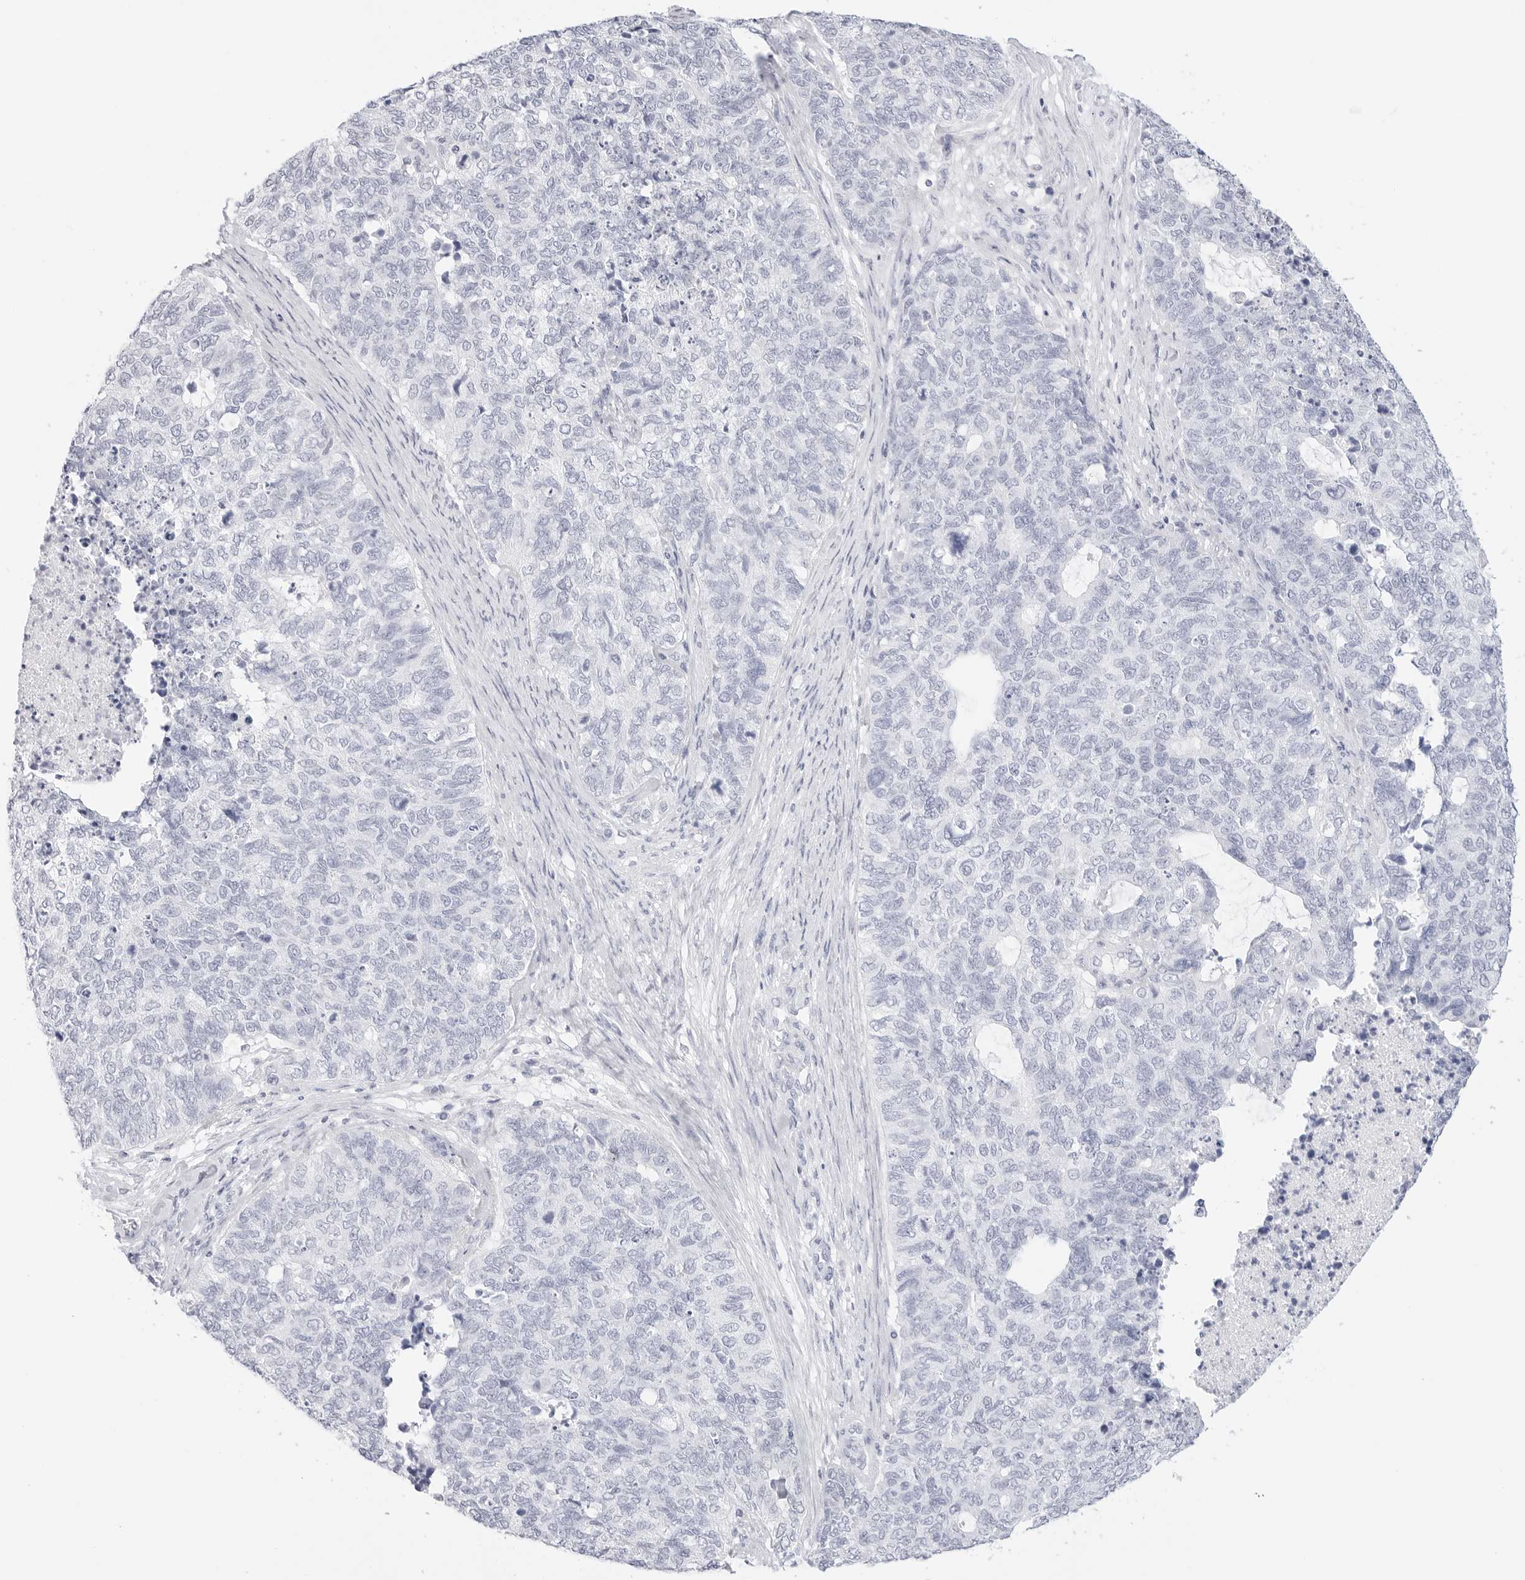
{"staining": {"intensity": "negative", "quantity": "none", "location": "none"}, "tissue": "cervical cancer", "cell_type": "Tumor cells", "image_type": "cancer", "snomed": [{"axis": "morphology", "description": "Squamous cell carcinoma, NOS"}, {"axis": "topography", "description": "Cervix"}], "caption": "This micrograph is of cervical squamous cell carcinoma stained with IHC to label a protein in brown with the nuclei are counter-stained blue. There is no positivity in tumor cells. (Stains: DAB immunohistochemistry (IHC) with hematoxylin counter stain, Microscopy: brightfield microscopy at high magnification).", "gene": "TFF2", "patient": {"sex": "female", "age": 63}}